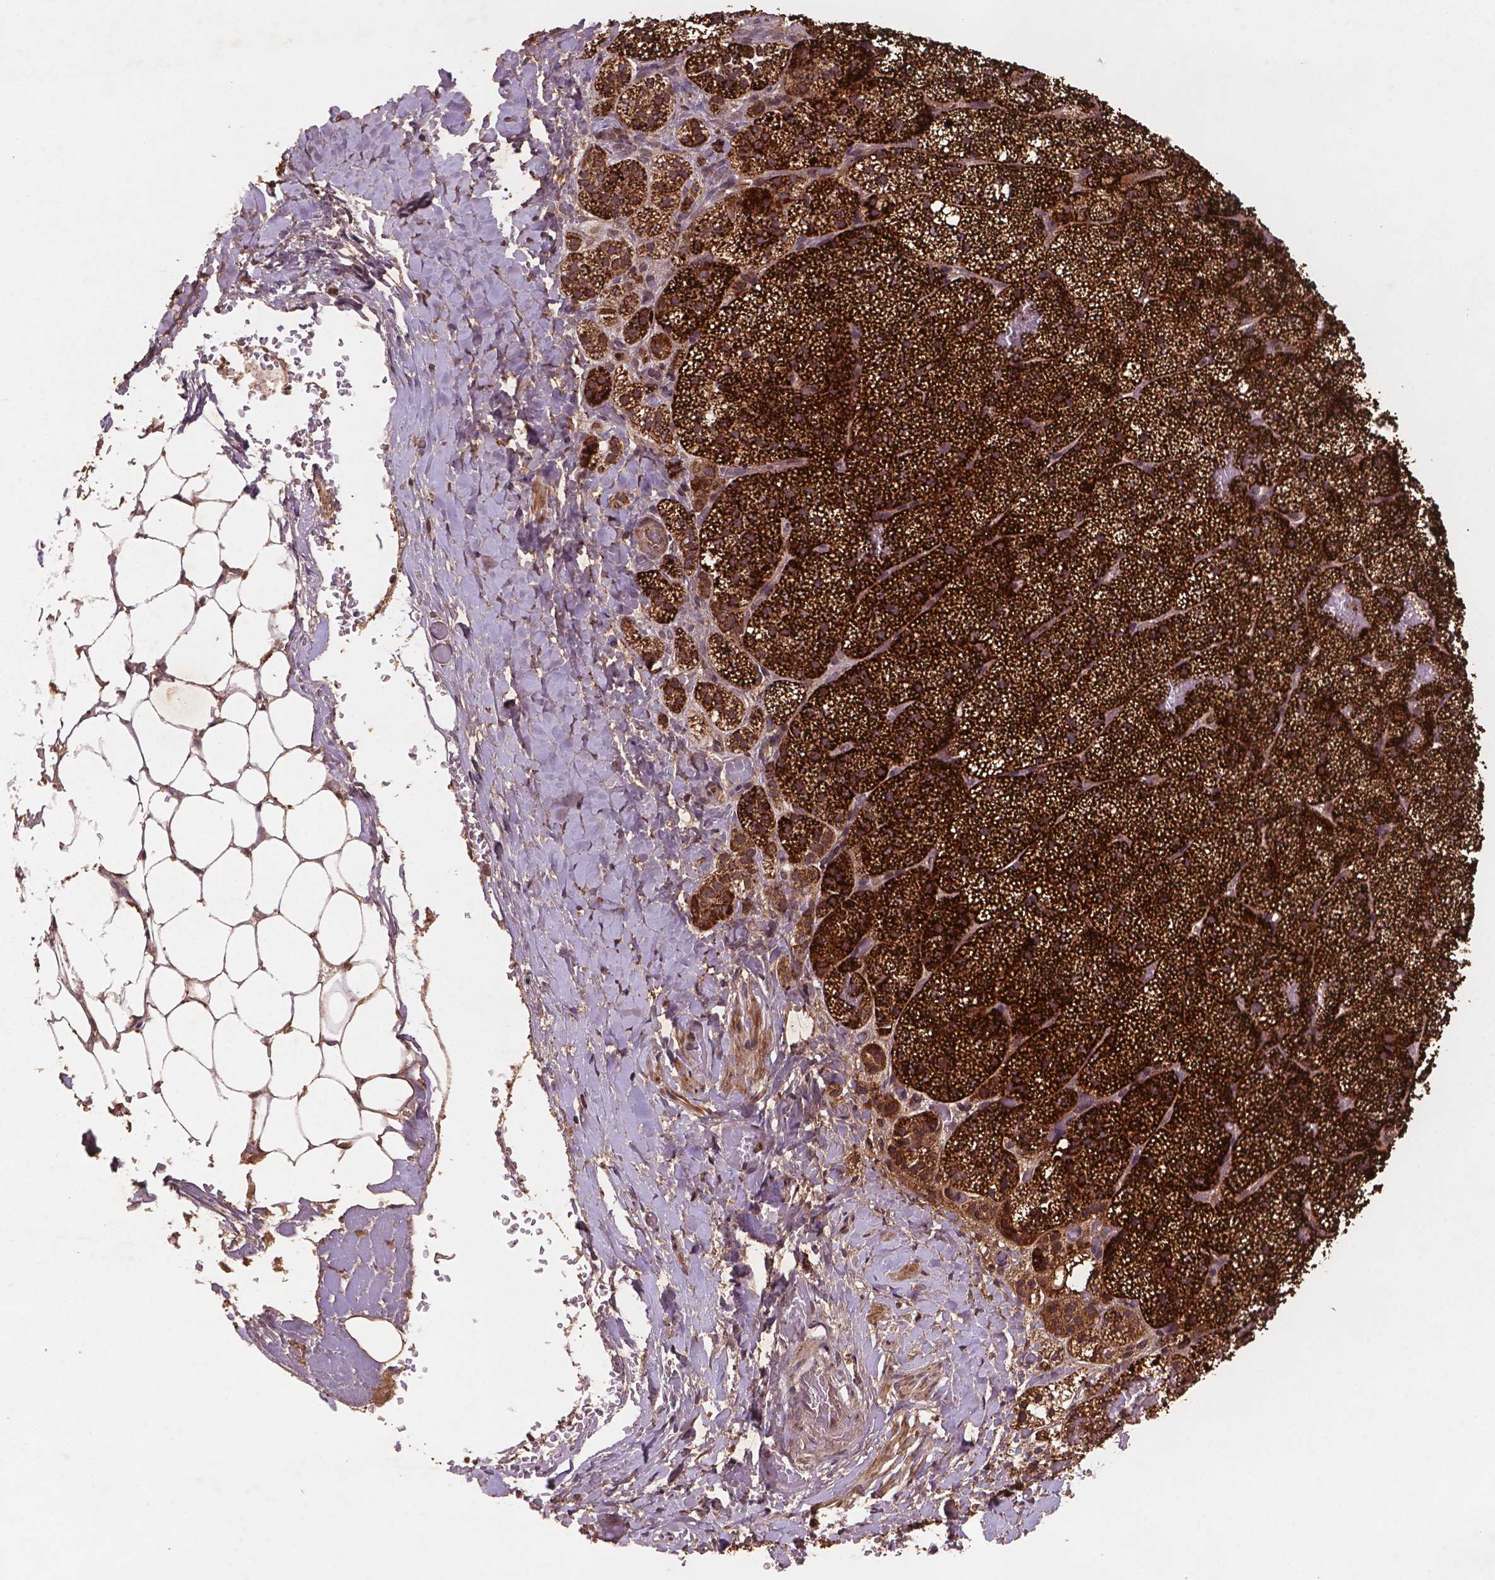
{"staining": {"intensity": "strong", "quantity": ">75%", "location": "cytoplasmic/membranous"}, "tissue": "adrenal gland", "cell_type": "Glandular cells", "image_type": "normal", "snomed": [{"axis": "morphology", "description": "Normal tissue, NOS"}, {"axis": "topography", "description": "Adrenal gland"}], "caption": "Immunohistochemistry (IHC) (DAB) staining of benign human adrenal gland reveals strong cytoplasmic/membranous protein positivity in about >75% of glandular cells.", "gene": "NIPAL2", "patient": {"sex": "male", "age": 53}}